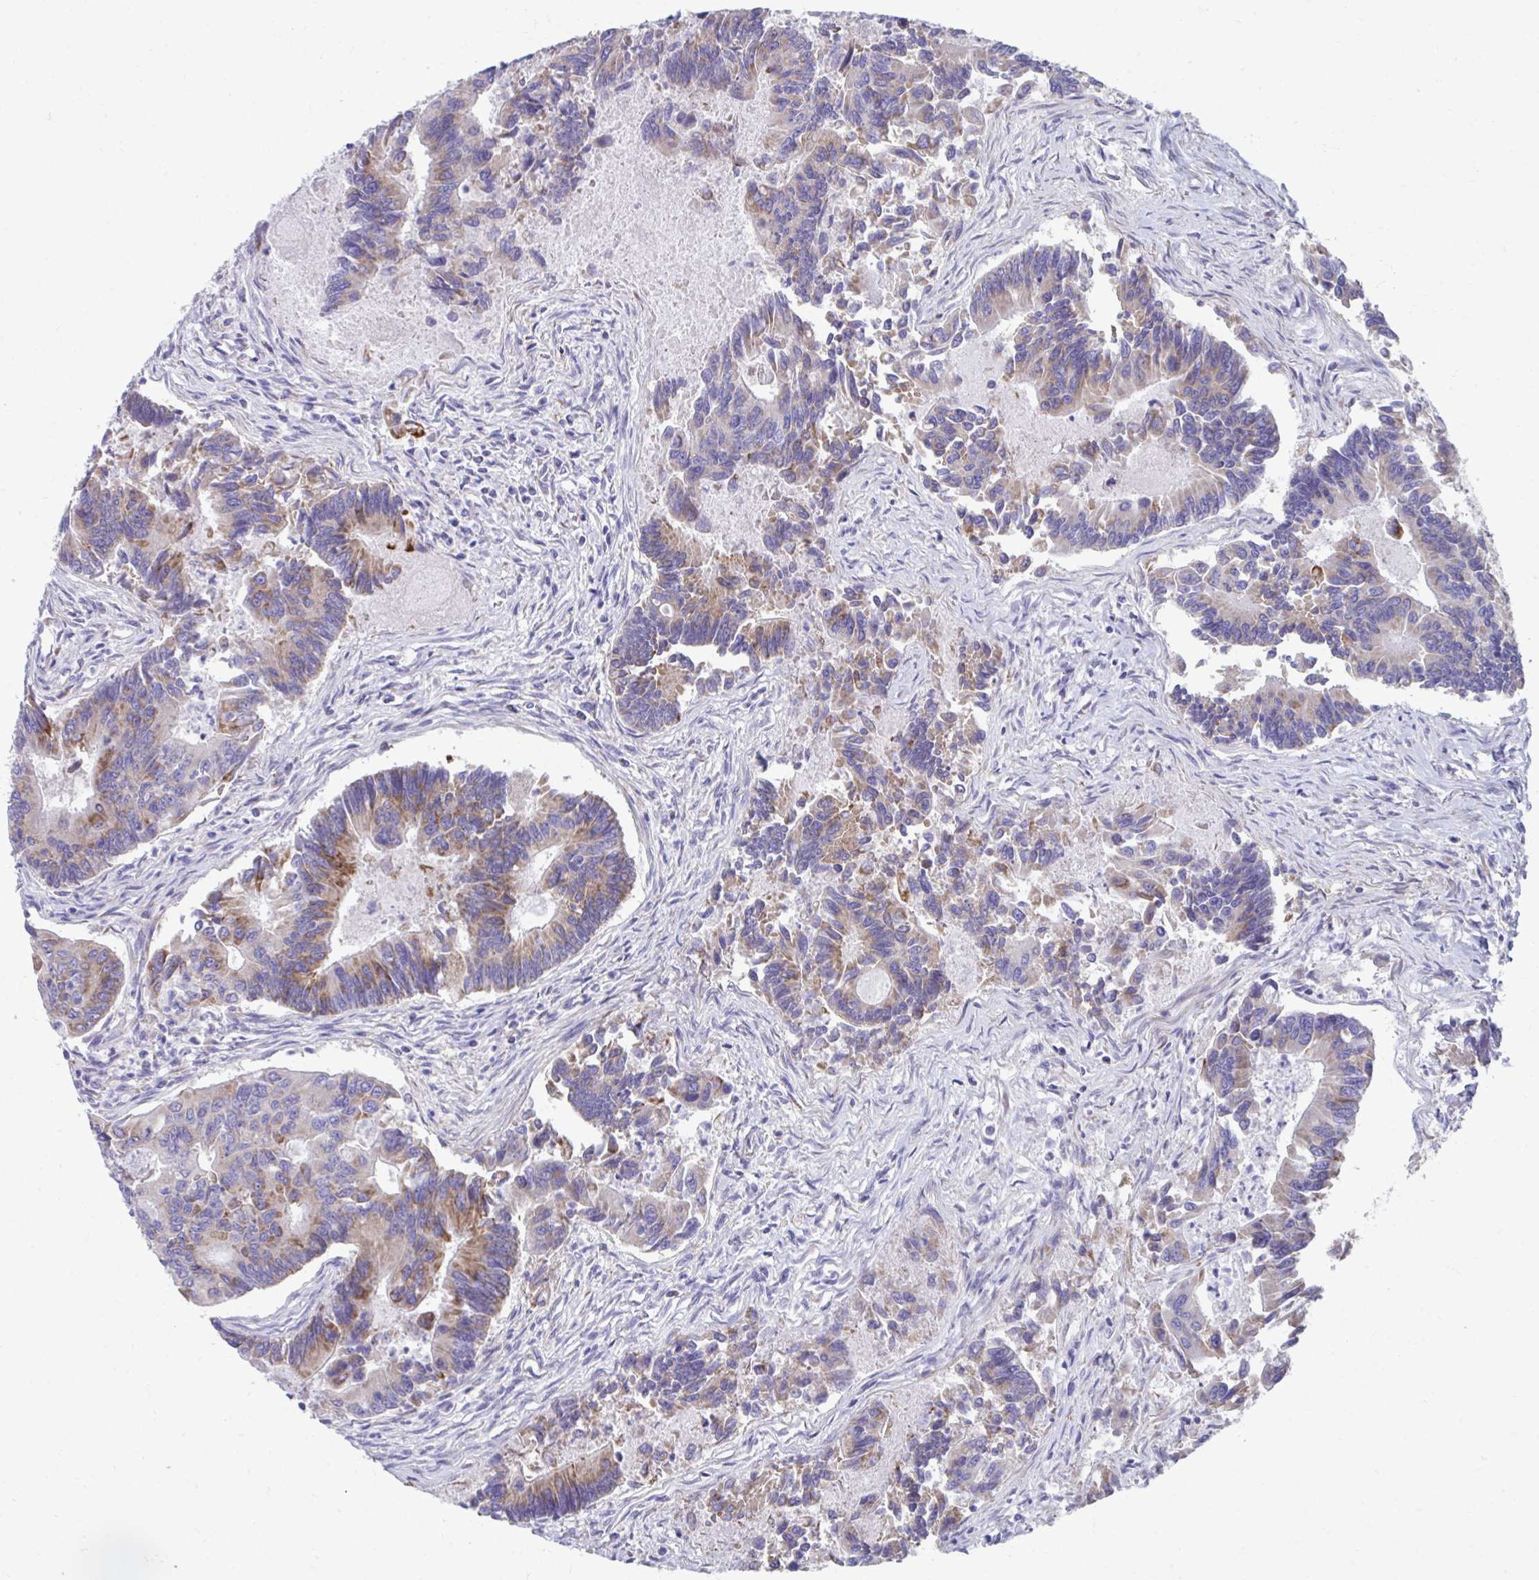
{"staining": {"intensity": "moderate", "quantity": "<25%", "location": "cytoplasmic/membranous"}, "tissue": "colorectal cancer", "cell_type": "Tumor cells", "image_type": "cancer", "snomed": [{"axis": "morphology", "description": "Adenocarcinoma, NOS"}, {"axis": "topography", "description": "Colon"}], "caption": "Protein staining of colorectal adenocarcinoma tissue displays moderate cytoplasmic/membranous expression in approximately <25% of tumor cells.", "gene": "LINGO4", "patient": {"sex": "female", "age": 67}}